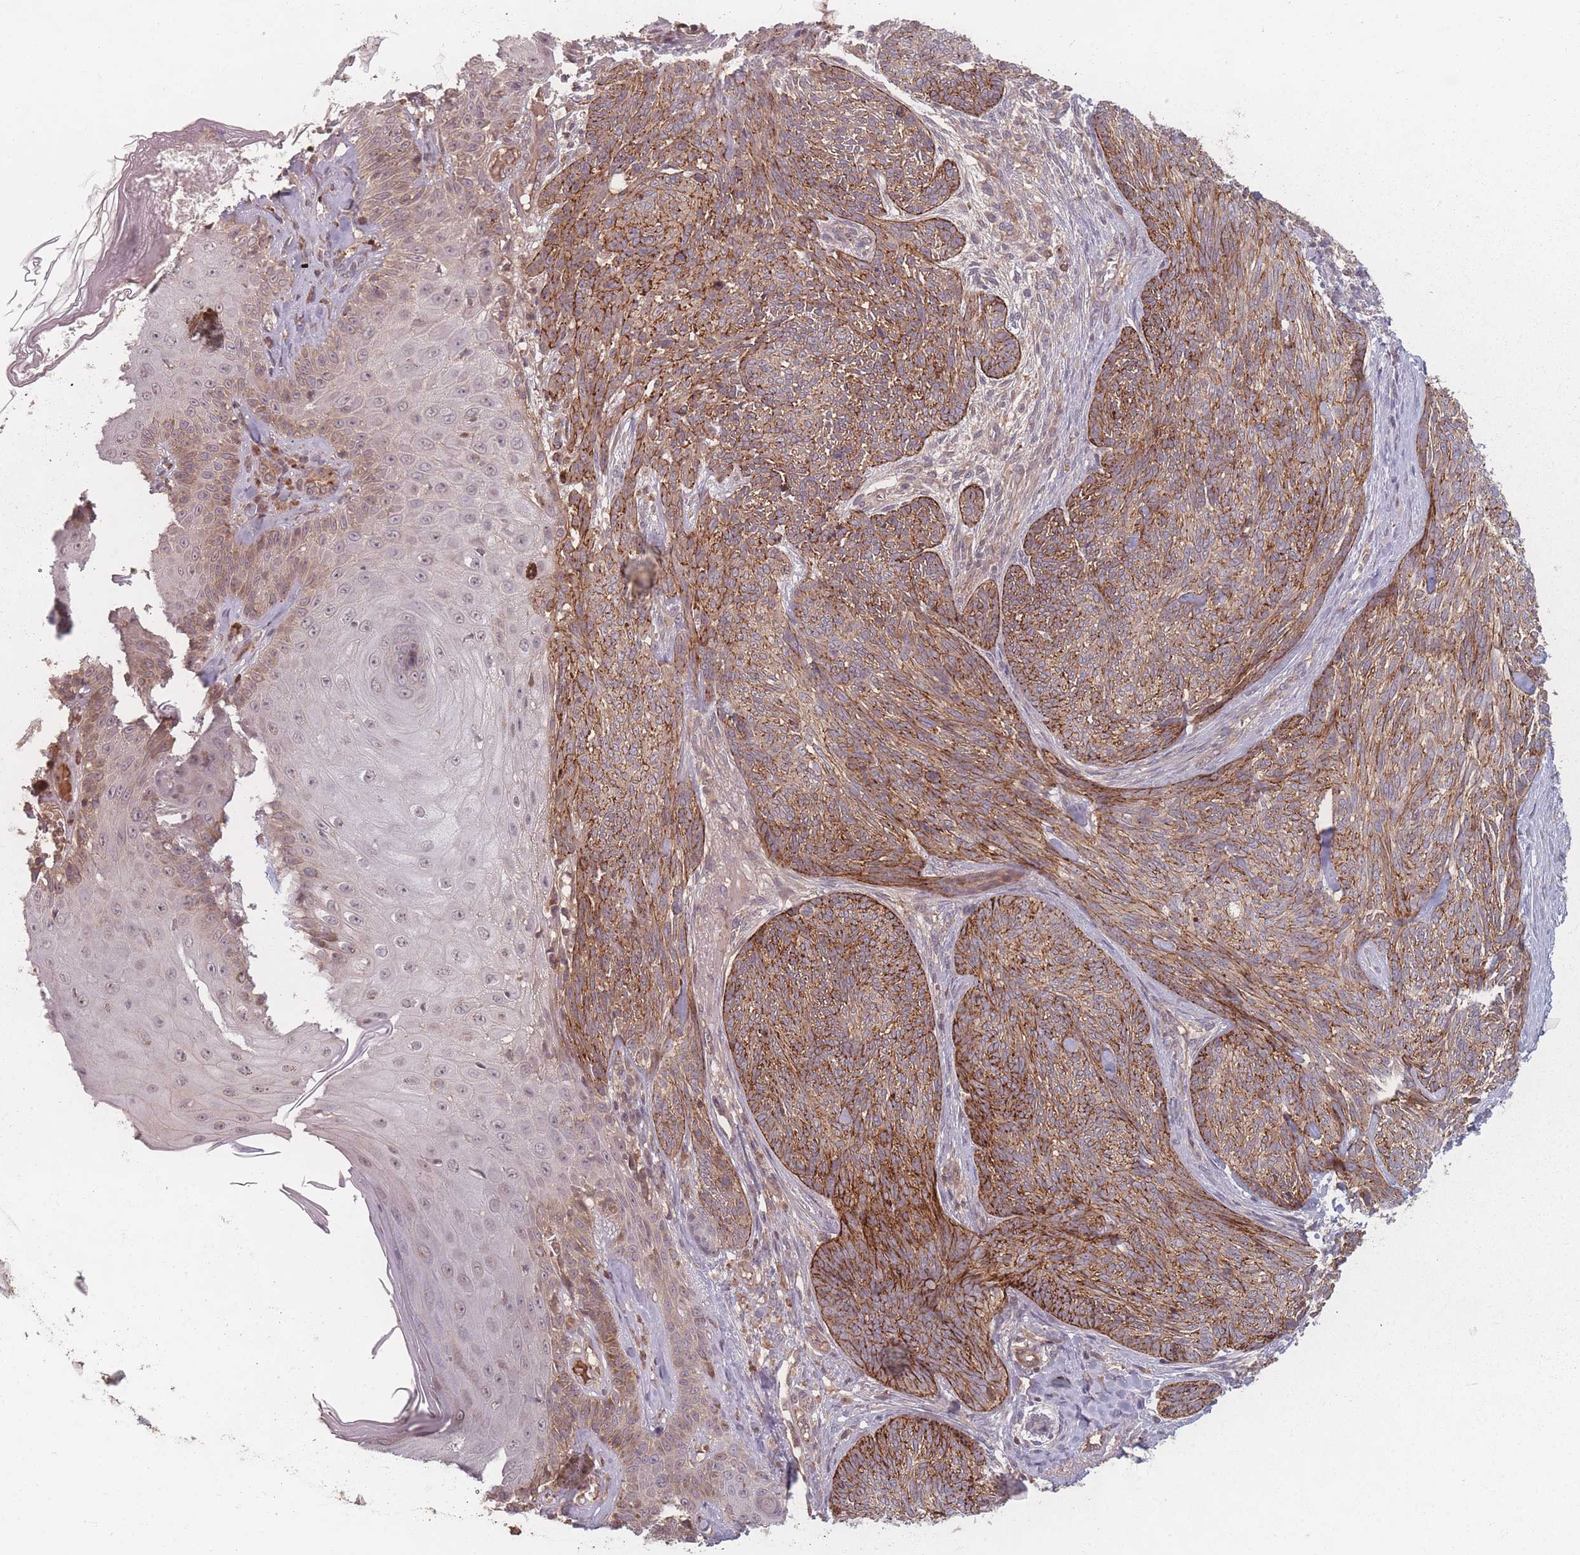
{"staining": {"intensity": "strong", "quantity": ">75%", "location": "cytoplasmic/membranous"}, "tissue": "skin cancer", "cell_type": "Tumor cells", "image_type": "cancer", "snomed": [{"axis": "morphology", "description": "Basal cell carcinoma"}, {"axis": "topography", "description": "Skin"}], "caption": "IHC of skin cancer exhibits high levels of strong cytoplasmic/membranous positivity in about >75% of tumor cells. The staining was performed using DAB, with brown indicating positive protein expression. Nuclei are stained blue with hematoxylin.", "gene": "HAGH", "patient": {"sex": "male", "age": 73}}